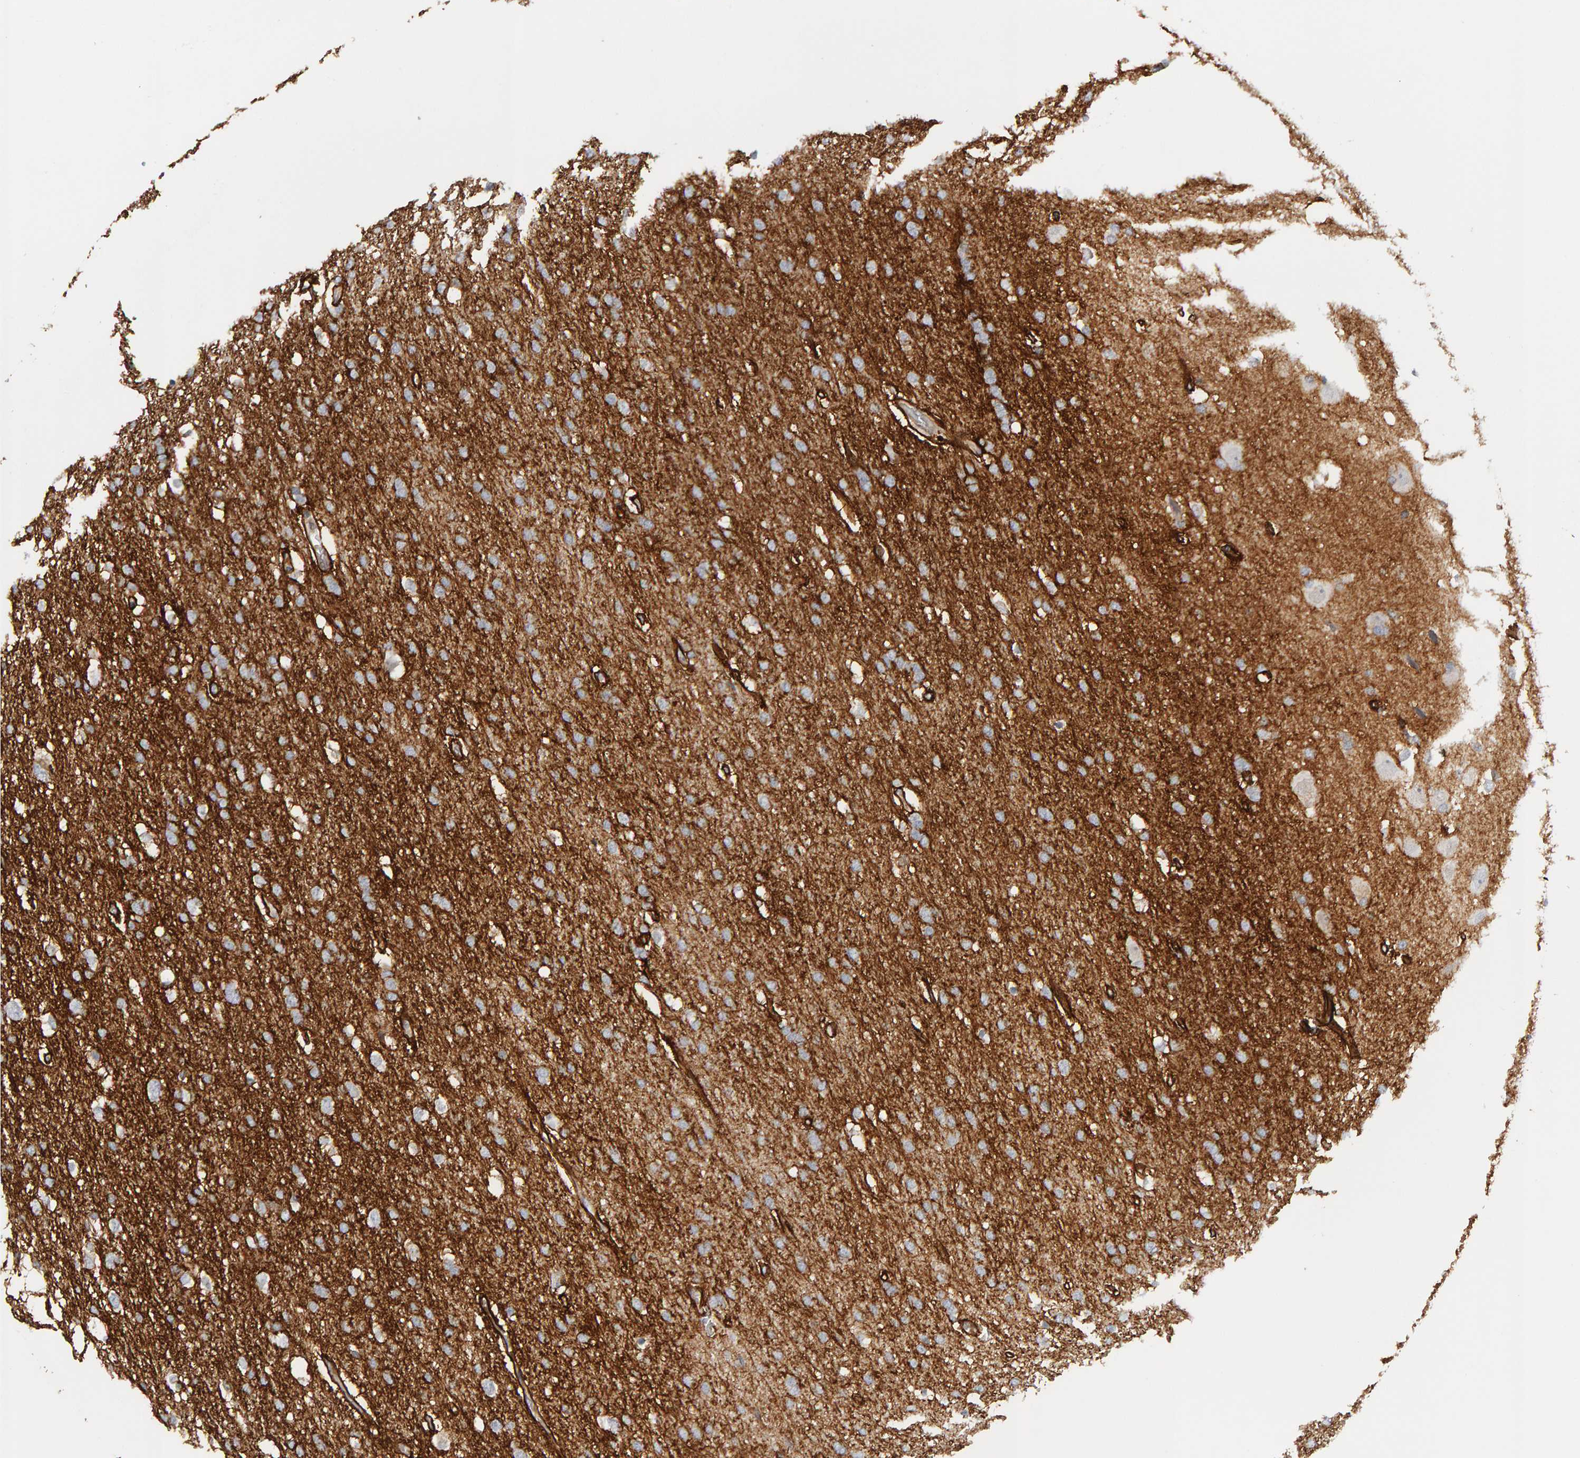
{"staining": {"intensity": "negative", "quantity": "none", "location": "none"}, "tissue": "glioma", "cell_type": "Tumor cells", "image_type": "cancer", "snomed": [{"axis": "morphology", "description": "Glioma, malignant, Low grade"}, {"axis": "topography", "description": "Brain"}], "caption": "An image of glioma stained for a protein shows no brown staining in tumor cells.", "gene": "NUDCD1", "patient": {"sex": "female", "age": 37}}